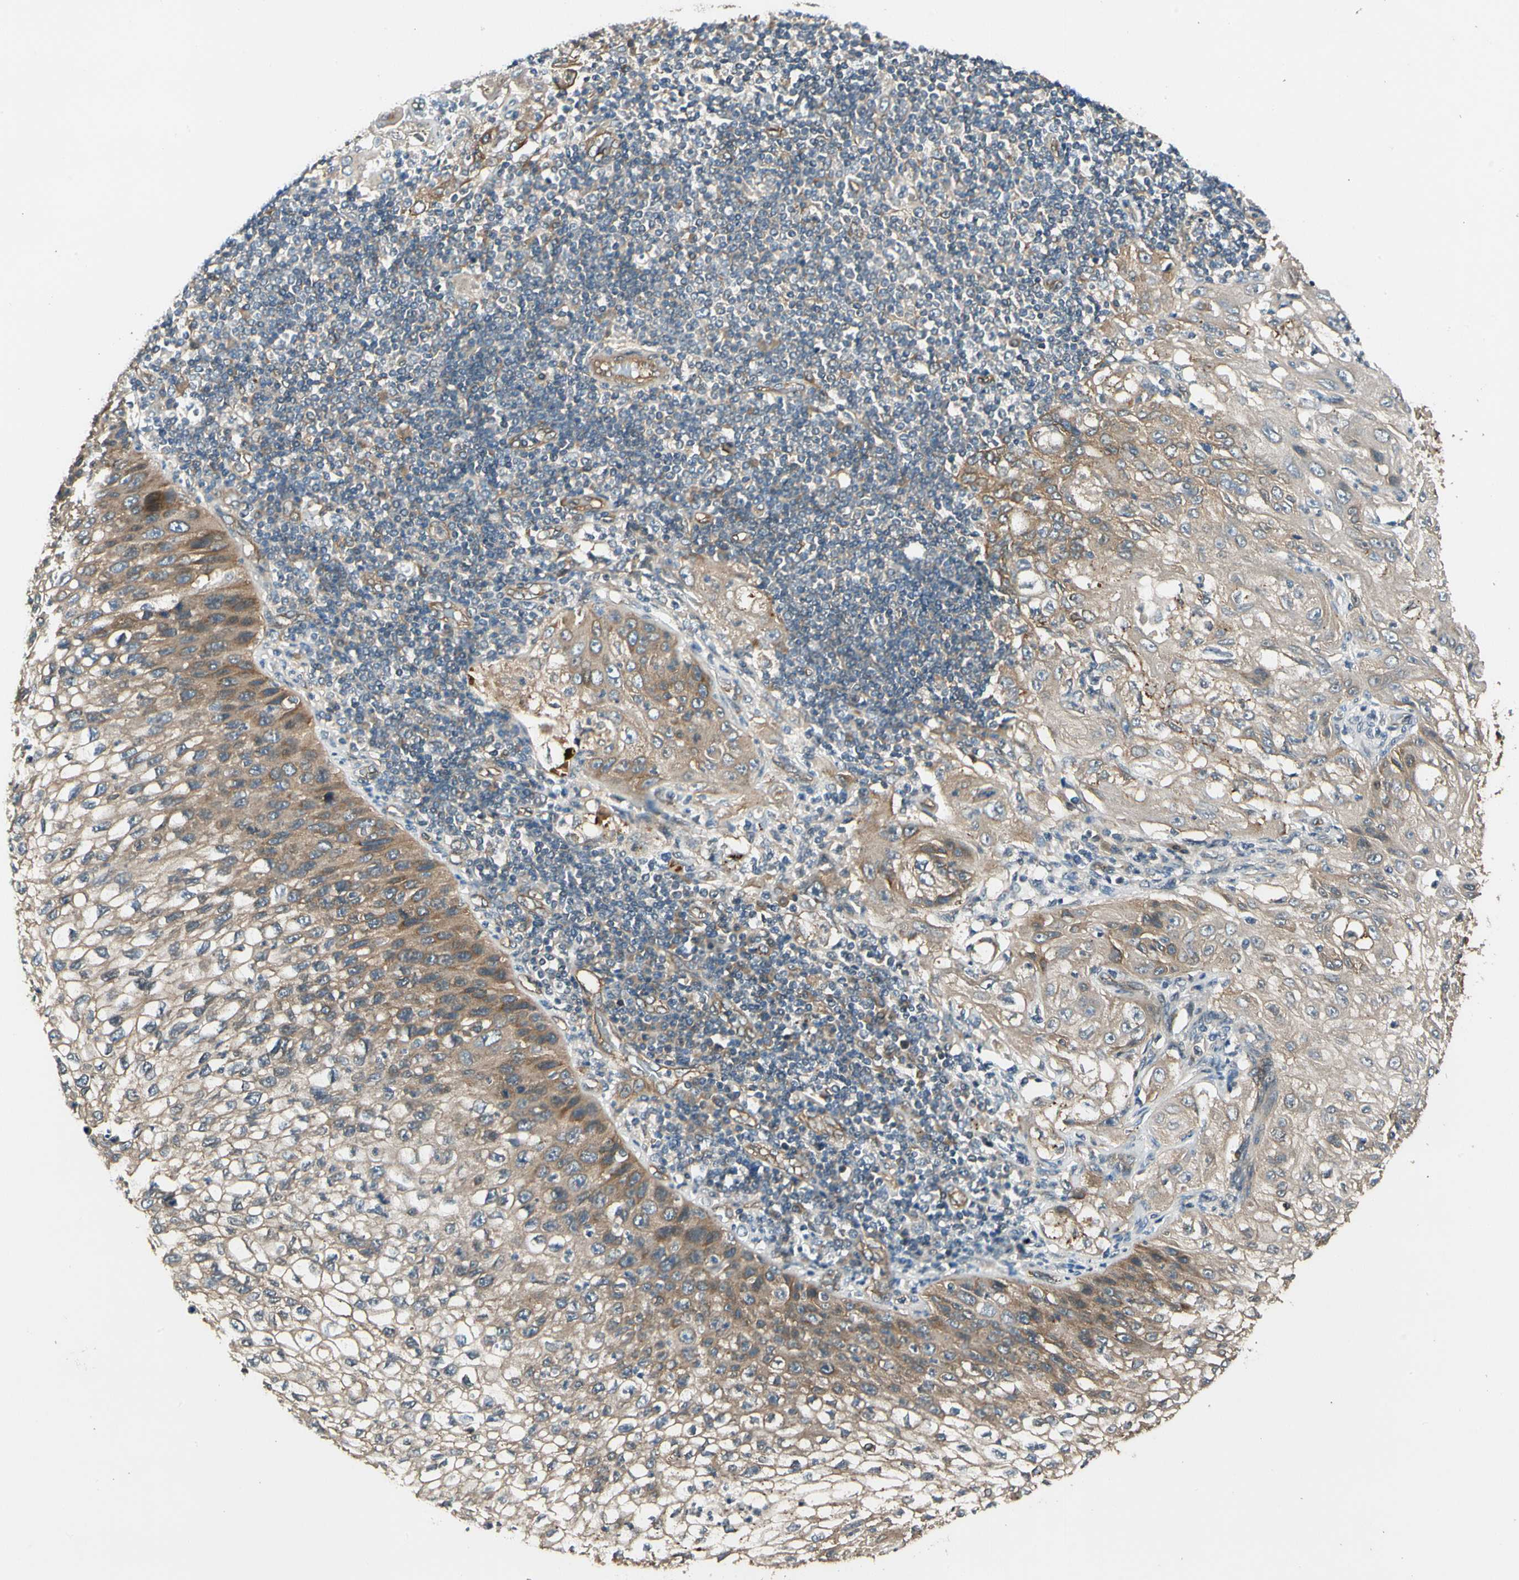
{"staining": {"intensity": "weak", "quantity": ">75%", "location": "cytoplasmic/membranous"}, "tissue": "lung cancer", "cell_type": "Tumor cells", "image_type": "cancer", "snomed": [{"axis": "morphology", "description": "Inflammation, NOS"}, {"axis": "morphology", "description": "Squamous cell carcinoma, NOS"}, {"axis": "topography", "description": "Lymph node"}, {"axis": "topography", "description": "Soft tissue"}, {"axis": "topography", "description": "Lung"}], "caption": "Brown immunohistochemical staining in human lung squamous cell carcinoma shows weak cytoplasmic/membranous staining in about >75% of tumor cells. The protein is shown in brown color, while the nuclei are stained blue.", "gene": "ROCK2", "patient": {"sex": "male", "age": 66}}